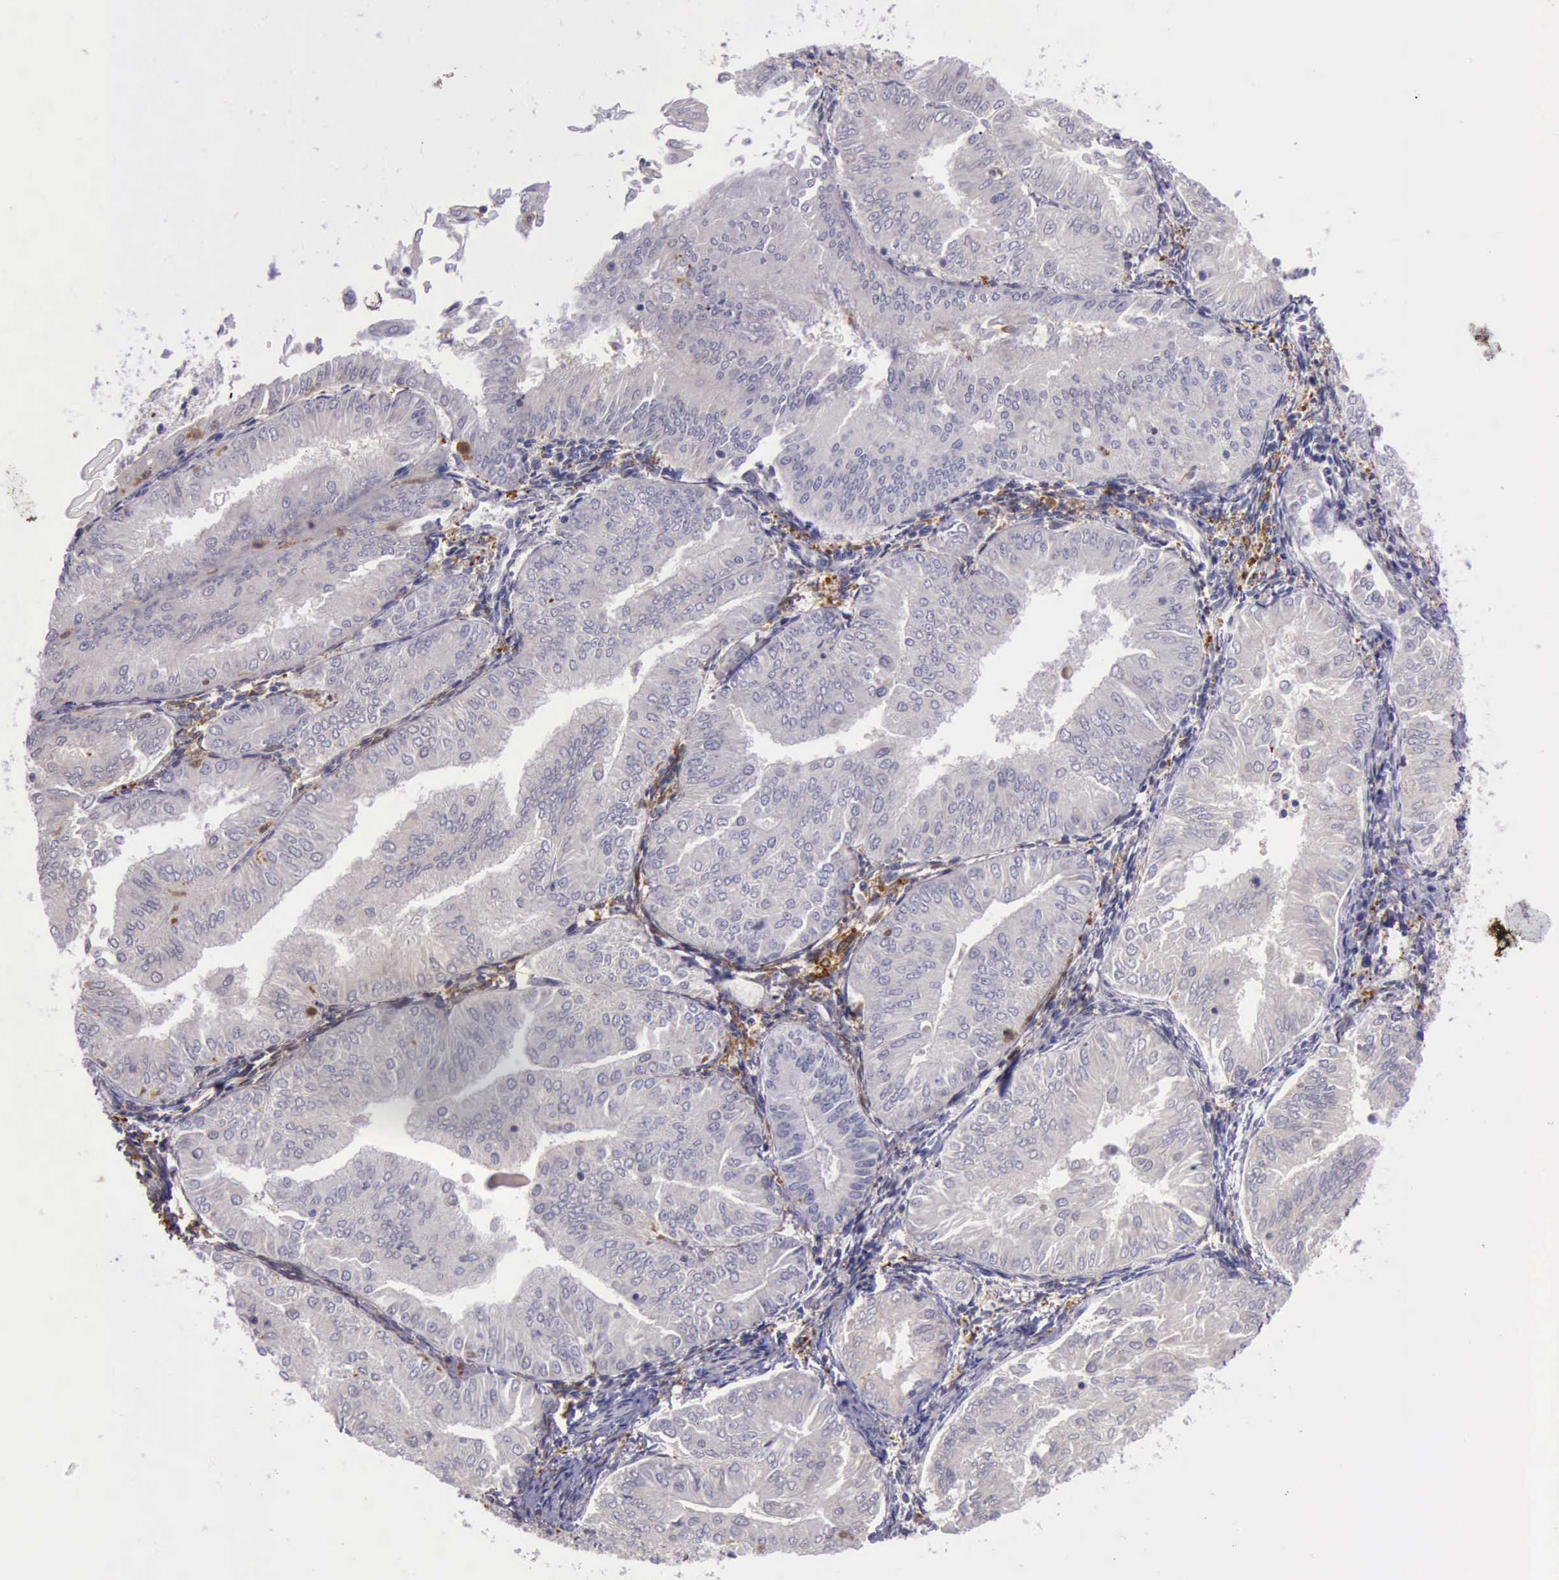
{"staining": {"intensity": "negative", "quantity": "none", "location": "none"}, "tissue": "endometrial cancer", "cell_type": "Tumor cells", "image_type": "cancer", "snomed": [{"axis": "morphology", "description": "Adenocarcinoma, NOS"}, {"axis": "topography", "description": "Endometrium"}], "caption": "This is an immunohistochemistry image of adenocarcinoma (endometrial). There is no staining in tumor cells.", "gene": "TYMP", "patient": {"sex": "female", "age": 53}}